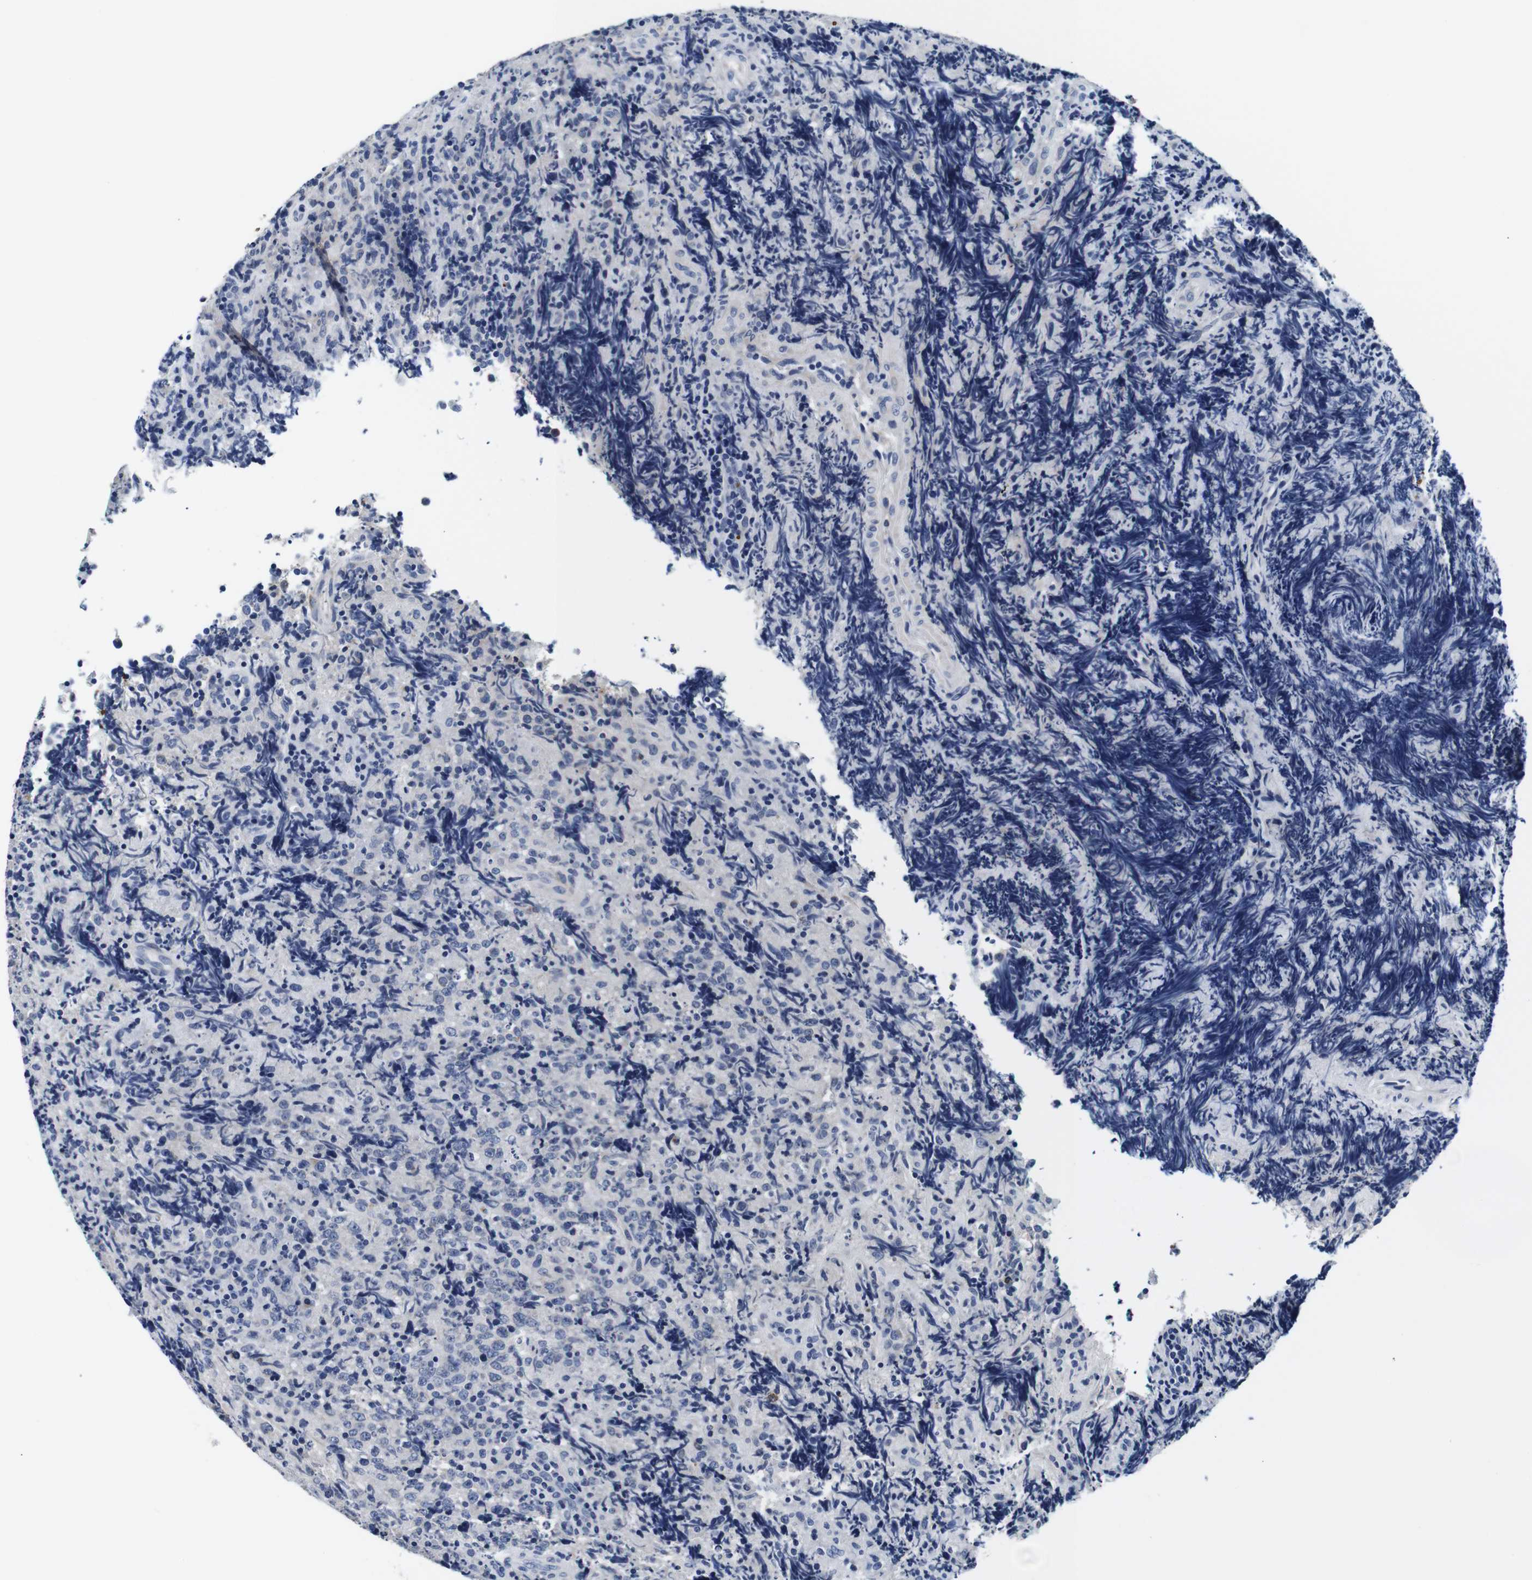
{"staining": {"intensity": "negative", "quantity": "none", "location": "none"}, "tissue": "lymphoma", "cell_type": "Tumor cells", "image_type": "cancer", "snomed": [{"axis": "morphology", "description": "Malignant lymphoma, non-Hodgkin's type, High grade"}, {"axis": "topography", "description": "Tonsil"}], "caption": "Immunohistochemical staining of human malignant lymphoma, non-Hodgkin's type (high-grade) exhibits no significant positivity in tumor cells.", "gene": "GP1BA", "patient": {"sex": "female", "age": 36}}